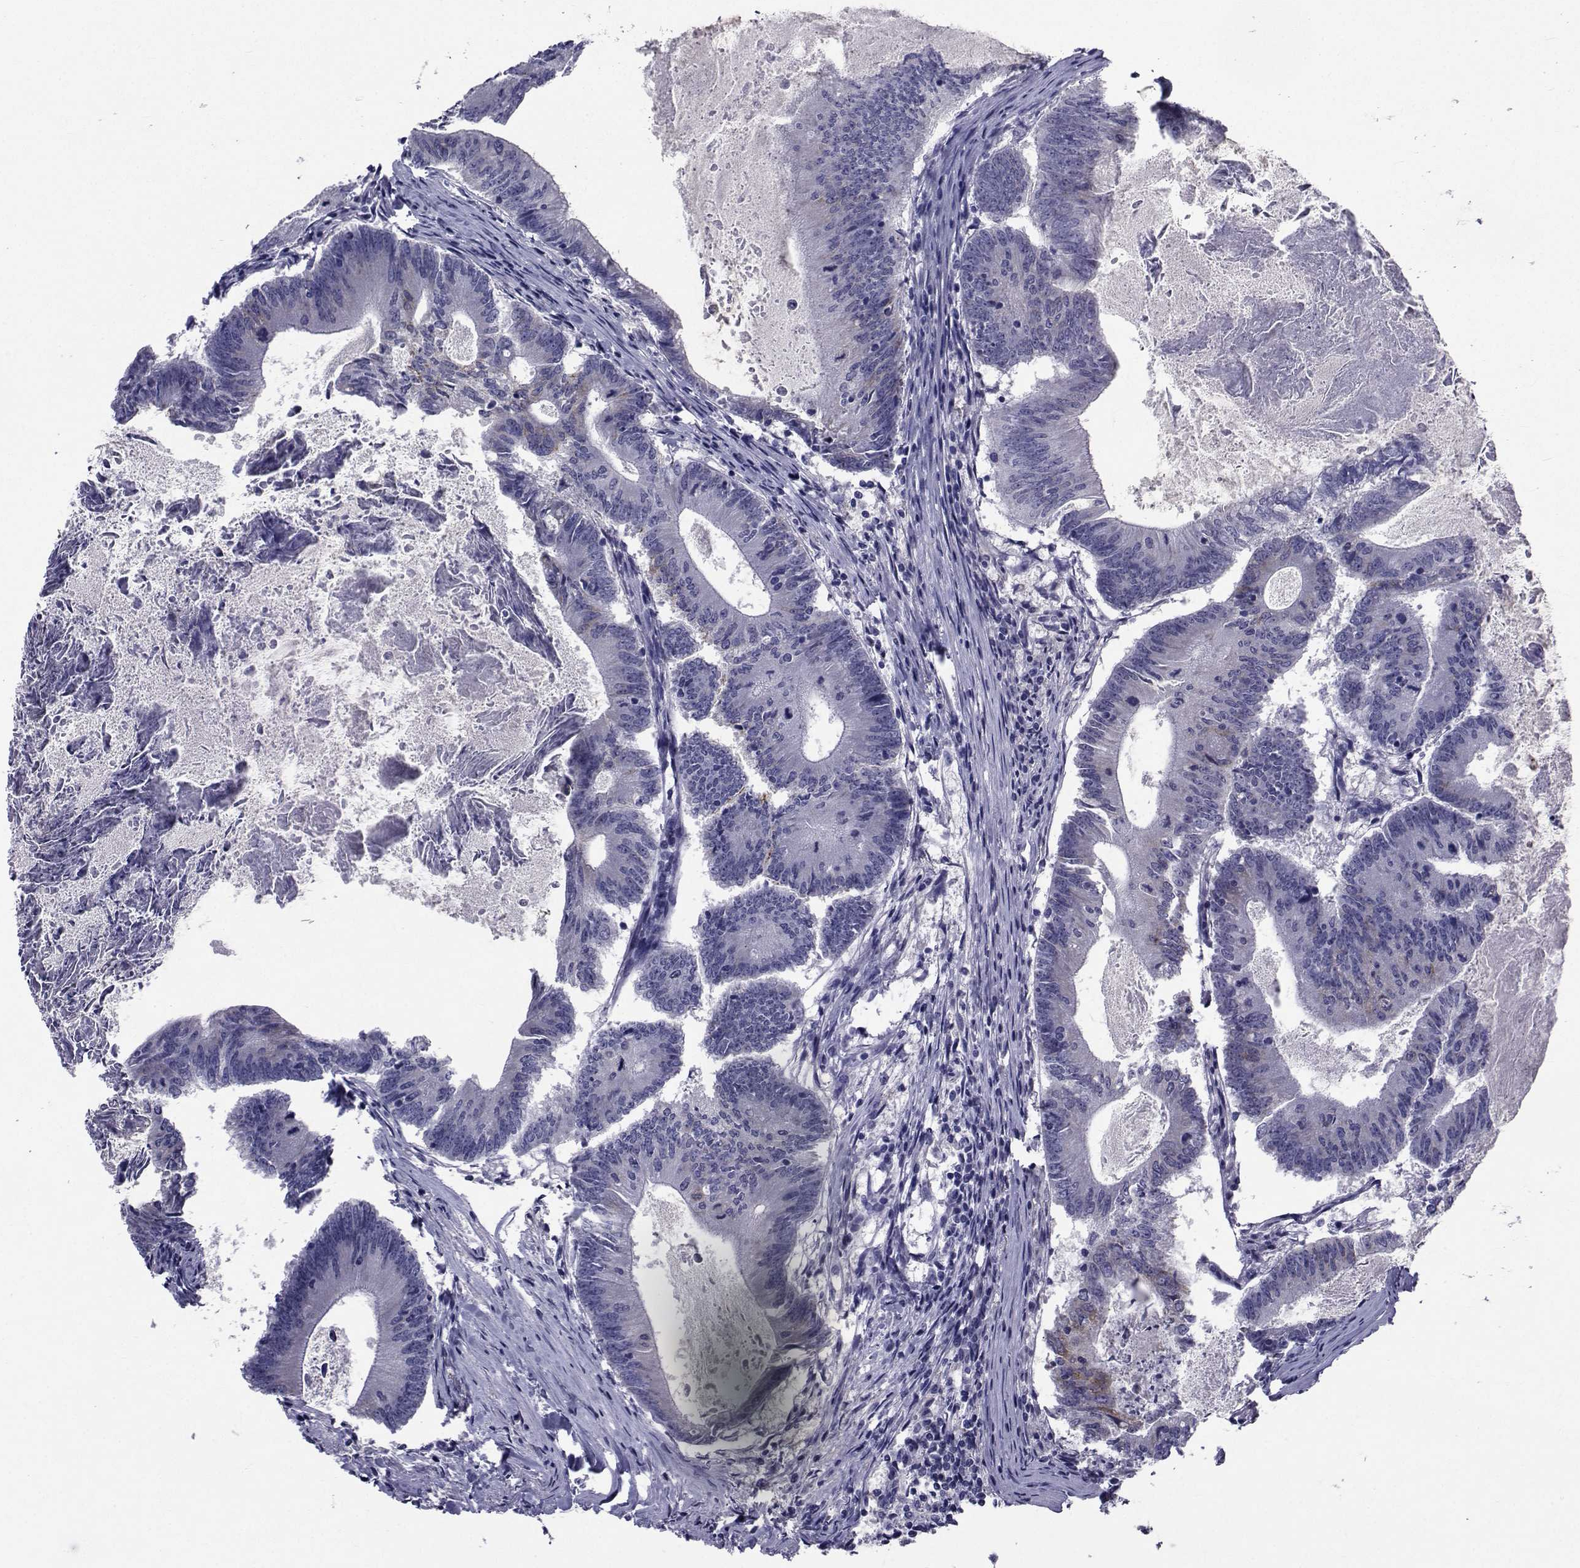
{"staining": {"intensity": "moderate", "quantity": "<25%", "location": "cytoplasmic/membranous"}, "tissue": "colorectal cancer", "cell_type": "Tumor cells", "image_type": "cancer", "snomed": [{"axis": "morphology", "description": "Adenocarcinoma, NOS"}, {"axis": "topography", "description": "Colon"}], "caption": "A micrograph of human colorectal cancer stained for a protein reveals moderate cytoplasmic/membranous brown staining in tumor cells. Nuclei are stained in blue.", "gene": "SEMA5B", "patient": {"sex": "female", "age": 70}}